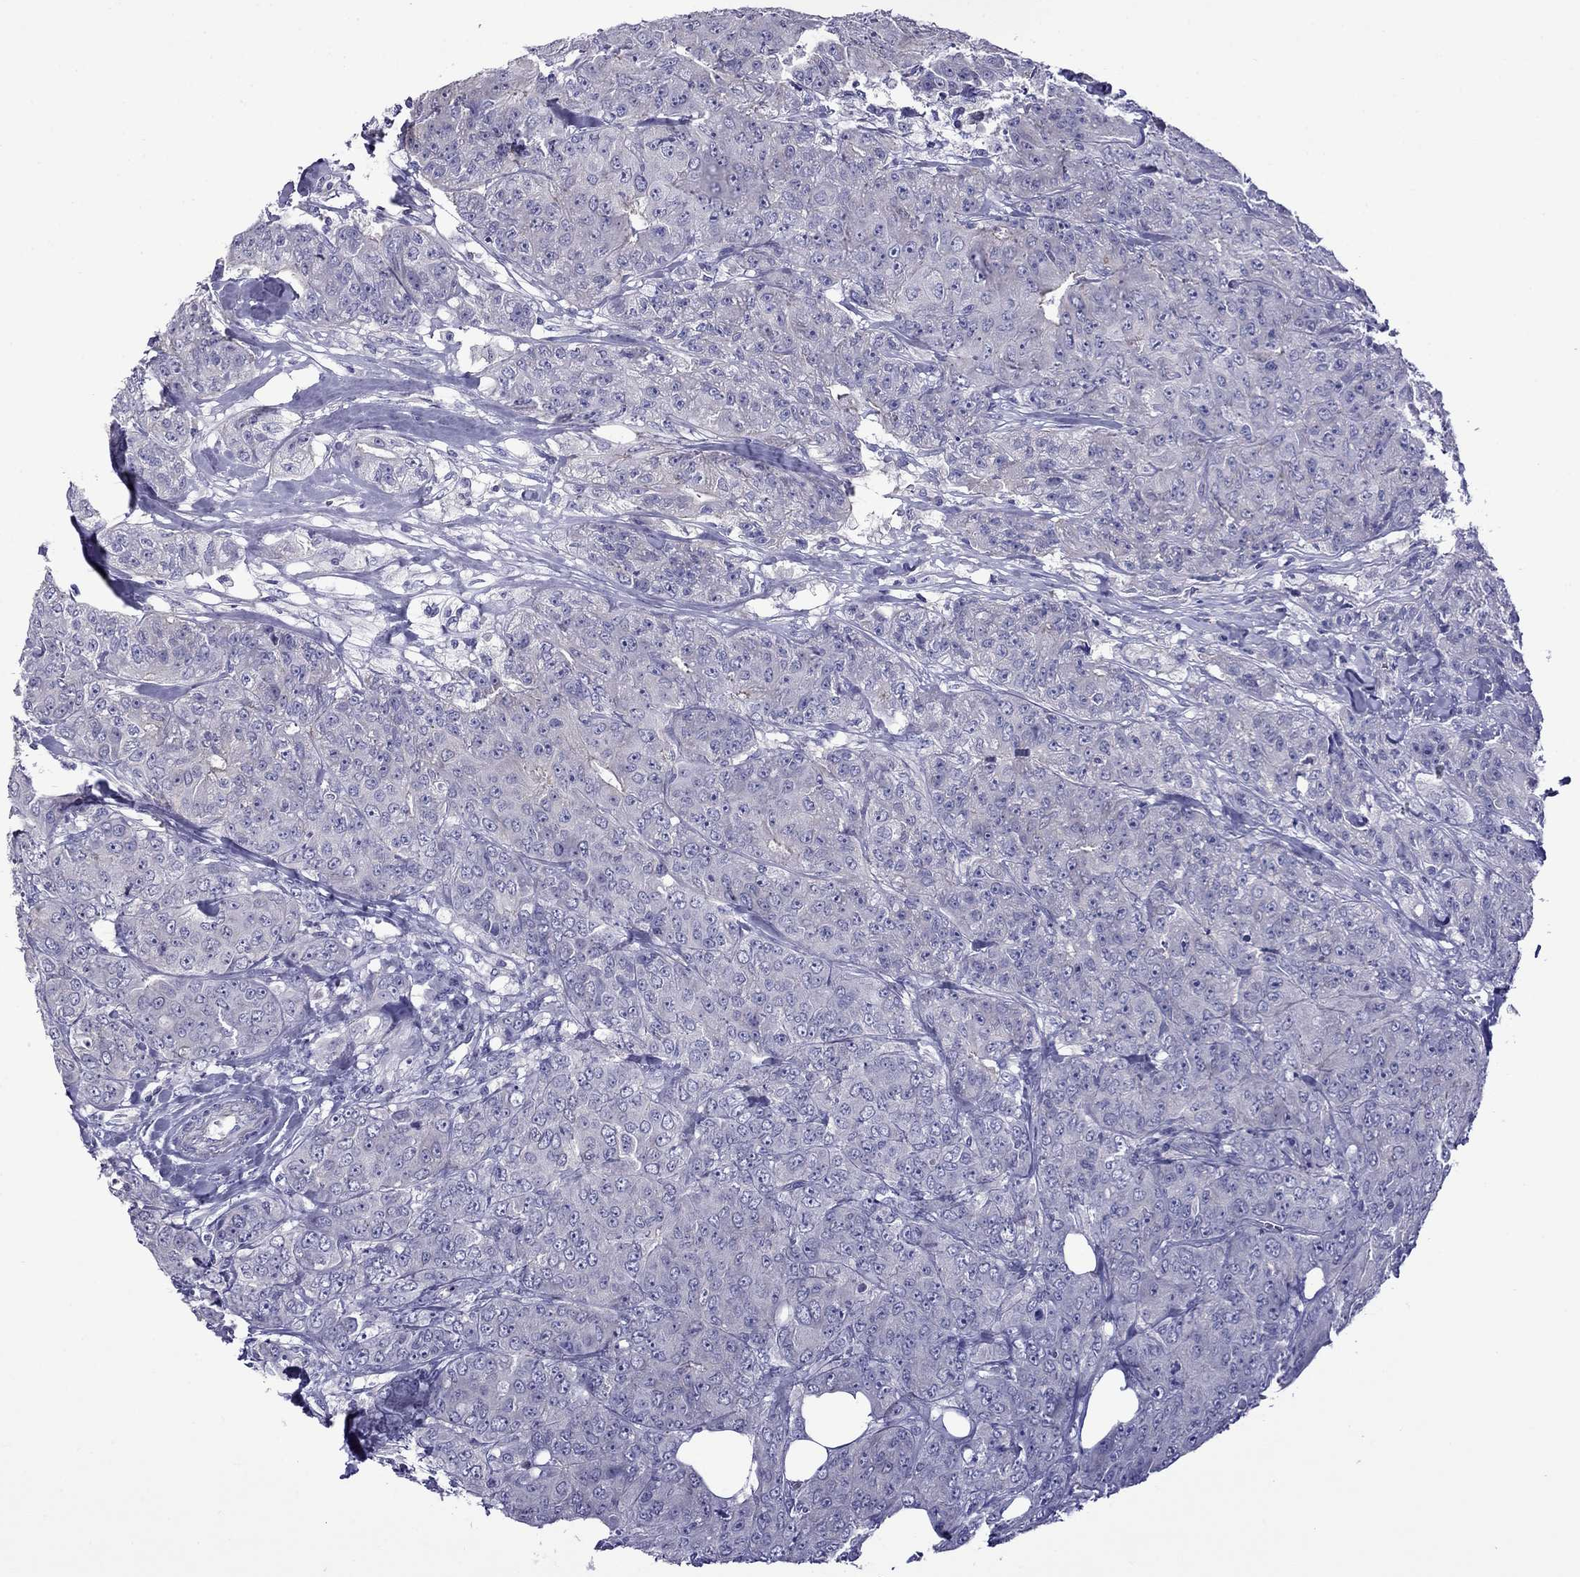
{"staining": {"intensity": "negative", "quantity": "none", "location": "none"}, "tissue": "breast cancer", "cell_type": "Tumor cells", "image_type": "cancer", "snomed": [{"axis": "morphology", "description": "Duct carcinoma"}, {"axis": "topography", "description": "Breast"}], "caption": "Immunohistochemistry (IHC) histopathology image of neoplastic tissue: human infiltrating ductal carcinoma (breast) stained with DAB demonstrates no significant protein positivity in tumor cells.", "gene": "STAR", "patient": {"sex": "female", "age": 43}}